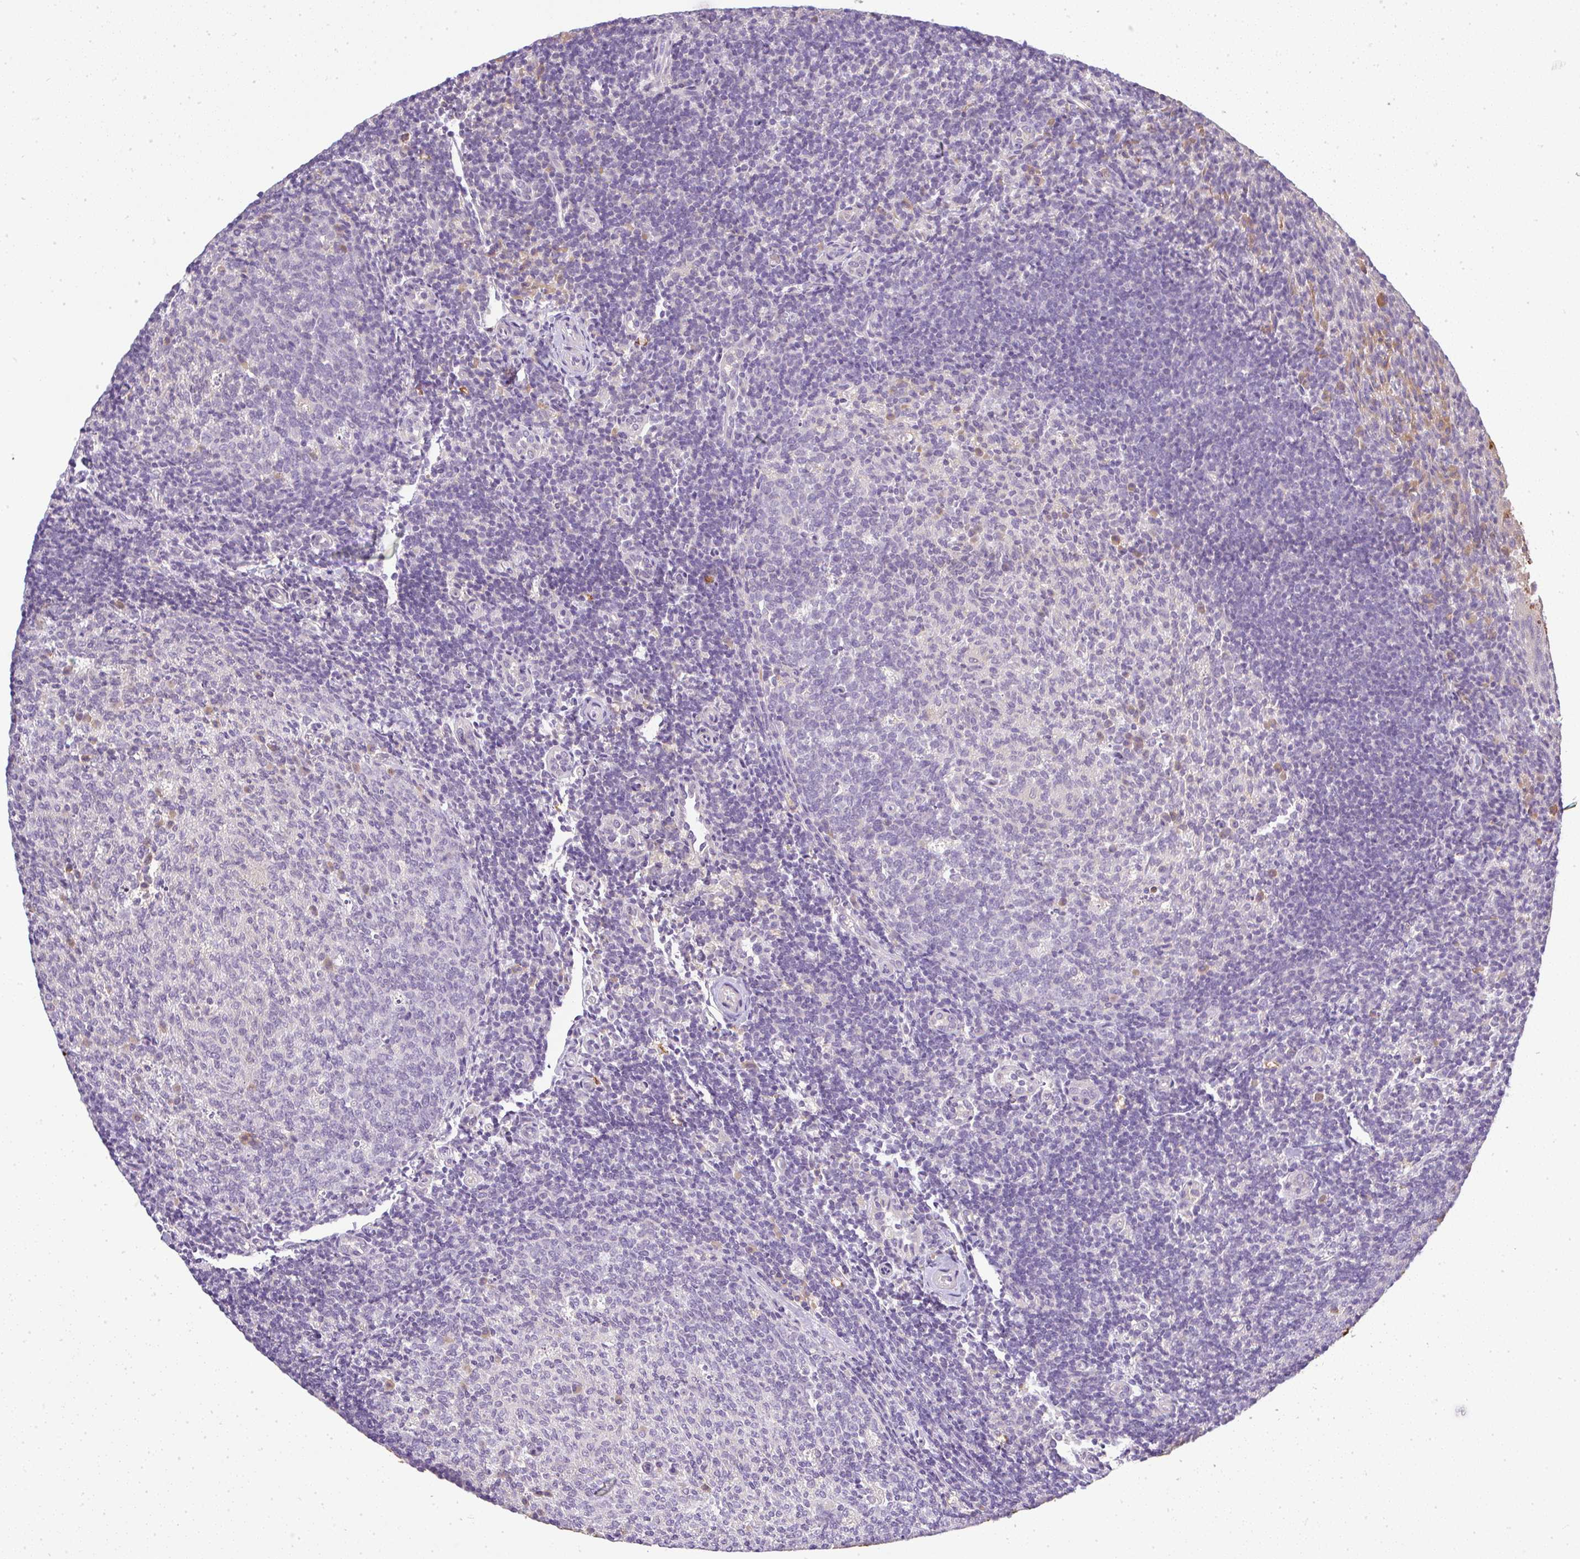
{"staining": {"intensity": "weak", "quantity": "<25%", "location": "cytoplasmic/membranous"}, "tissue": "tonsil", "cell_type": "Germinal center cells", "image_type": "normal", "snomed": [{"axis": "morphology", "description": "Normal tissue, NOS"}, {"axis": "topography", "description": "Tonsil"}], "caption": "Immunohistochemistry (IHC) image of unremarkable human tonsil stained for a protein (brown), which shows no positivity in germinal center cells.", "gene": "FAM153A", "patient": {"sex": "female", "age": 10}}